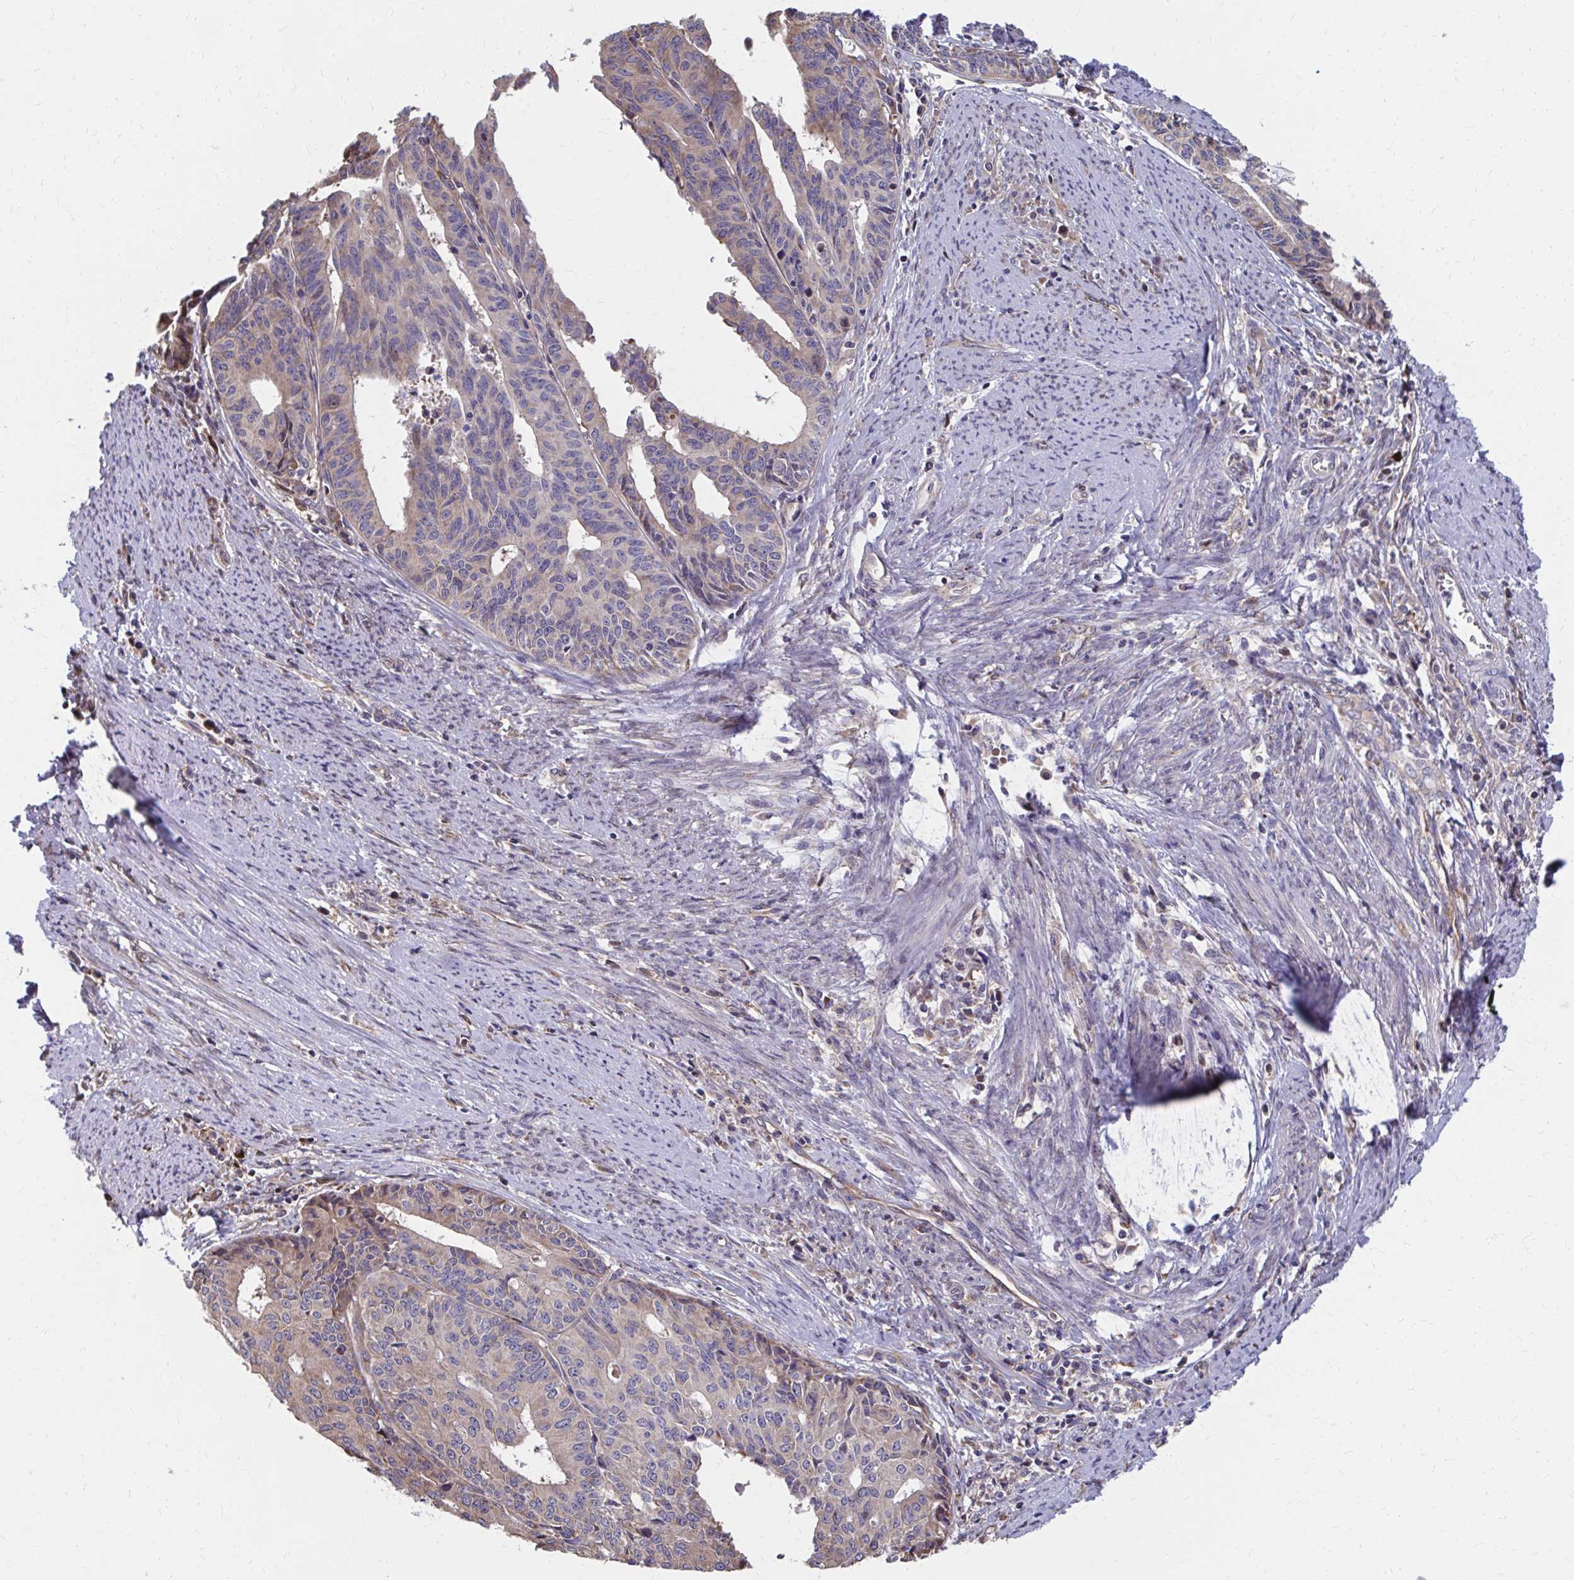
{"staining": {"intensity": "weak", "quantity": "25%-75%", "location": "cytoplasmic/membranous"}, "tissue": "endometrial cancer", "cell_type": "Tumor cells", "image_type": "cancer", "snomed": [{"axis": "morphology", "description": "Adenocarcinoma, NOS"}, {"axis": "topography", "description": "Endometrium"}], "caption": "A brown stain highlights weak cytoplasmic/membranous positivity of a protein in human endometrial cancer (adenocarcinoma) tumor cells. The protein is shown in brown color, while the nuclei are stained blue.", "gene": "ZNF778", "patient": {"sex": "female", "age": 65}}